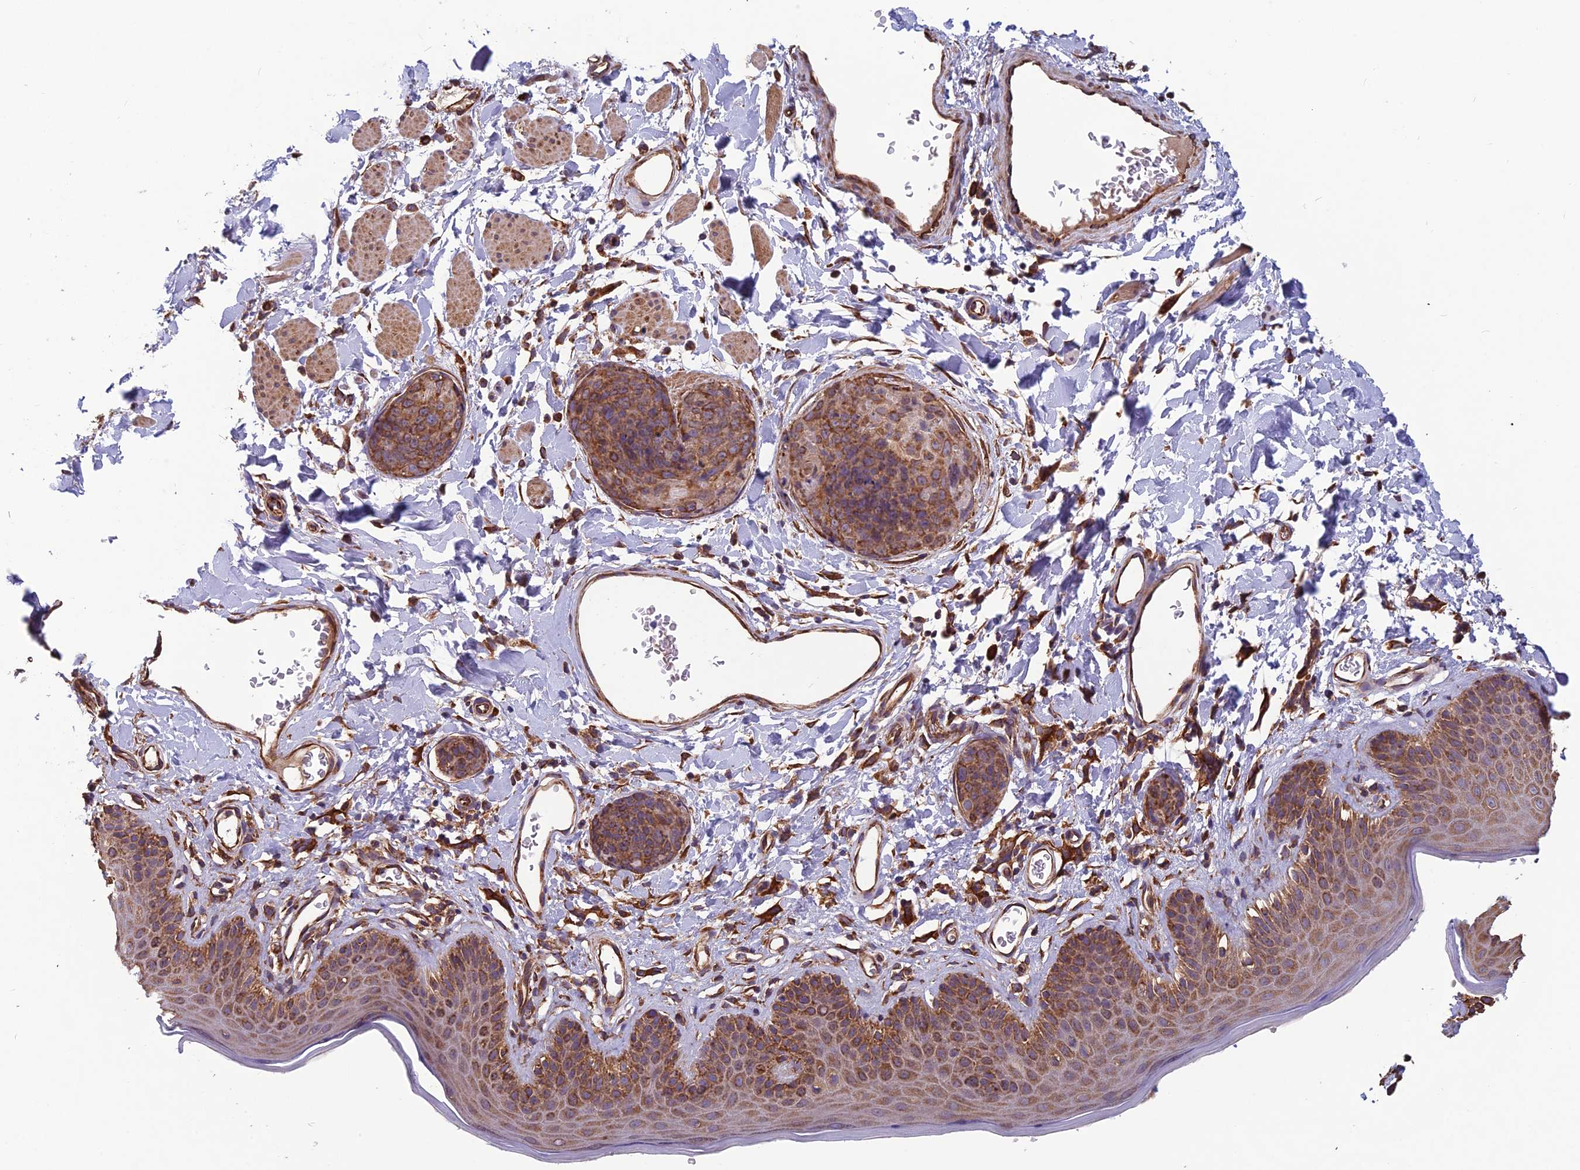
{"staining": {"intensity": "moderate", "quantity": "25%-75%", "location": "cytoplasmic/membranous"}, "tissue": "skin cancer", "cell_type": "Tumor cells", "image_type": "cancer", "snomed": [{"axis": "morphology", "description": "Squamous cell carcinoma, NOS"}, {"axis": "topography", "description": "Skin"}, {"axis": "topography", "description": "Vulva"}], "caption": "IHC of human skin cancer shows medium levels of moderate cytoplasmic/membranous staining in about 25%-75% of tumor cells.", "gene": "SPDL1", "patient": {"sex": "female", "age": 85}}